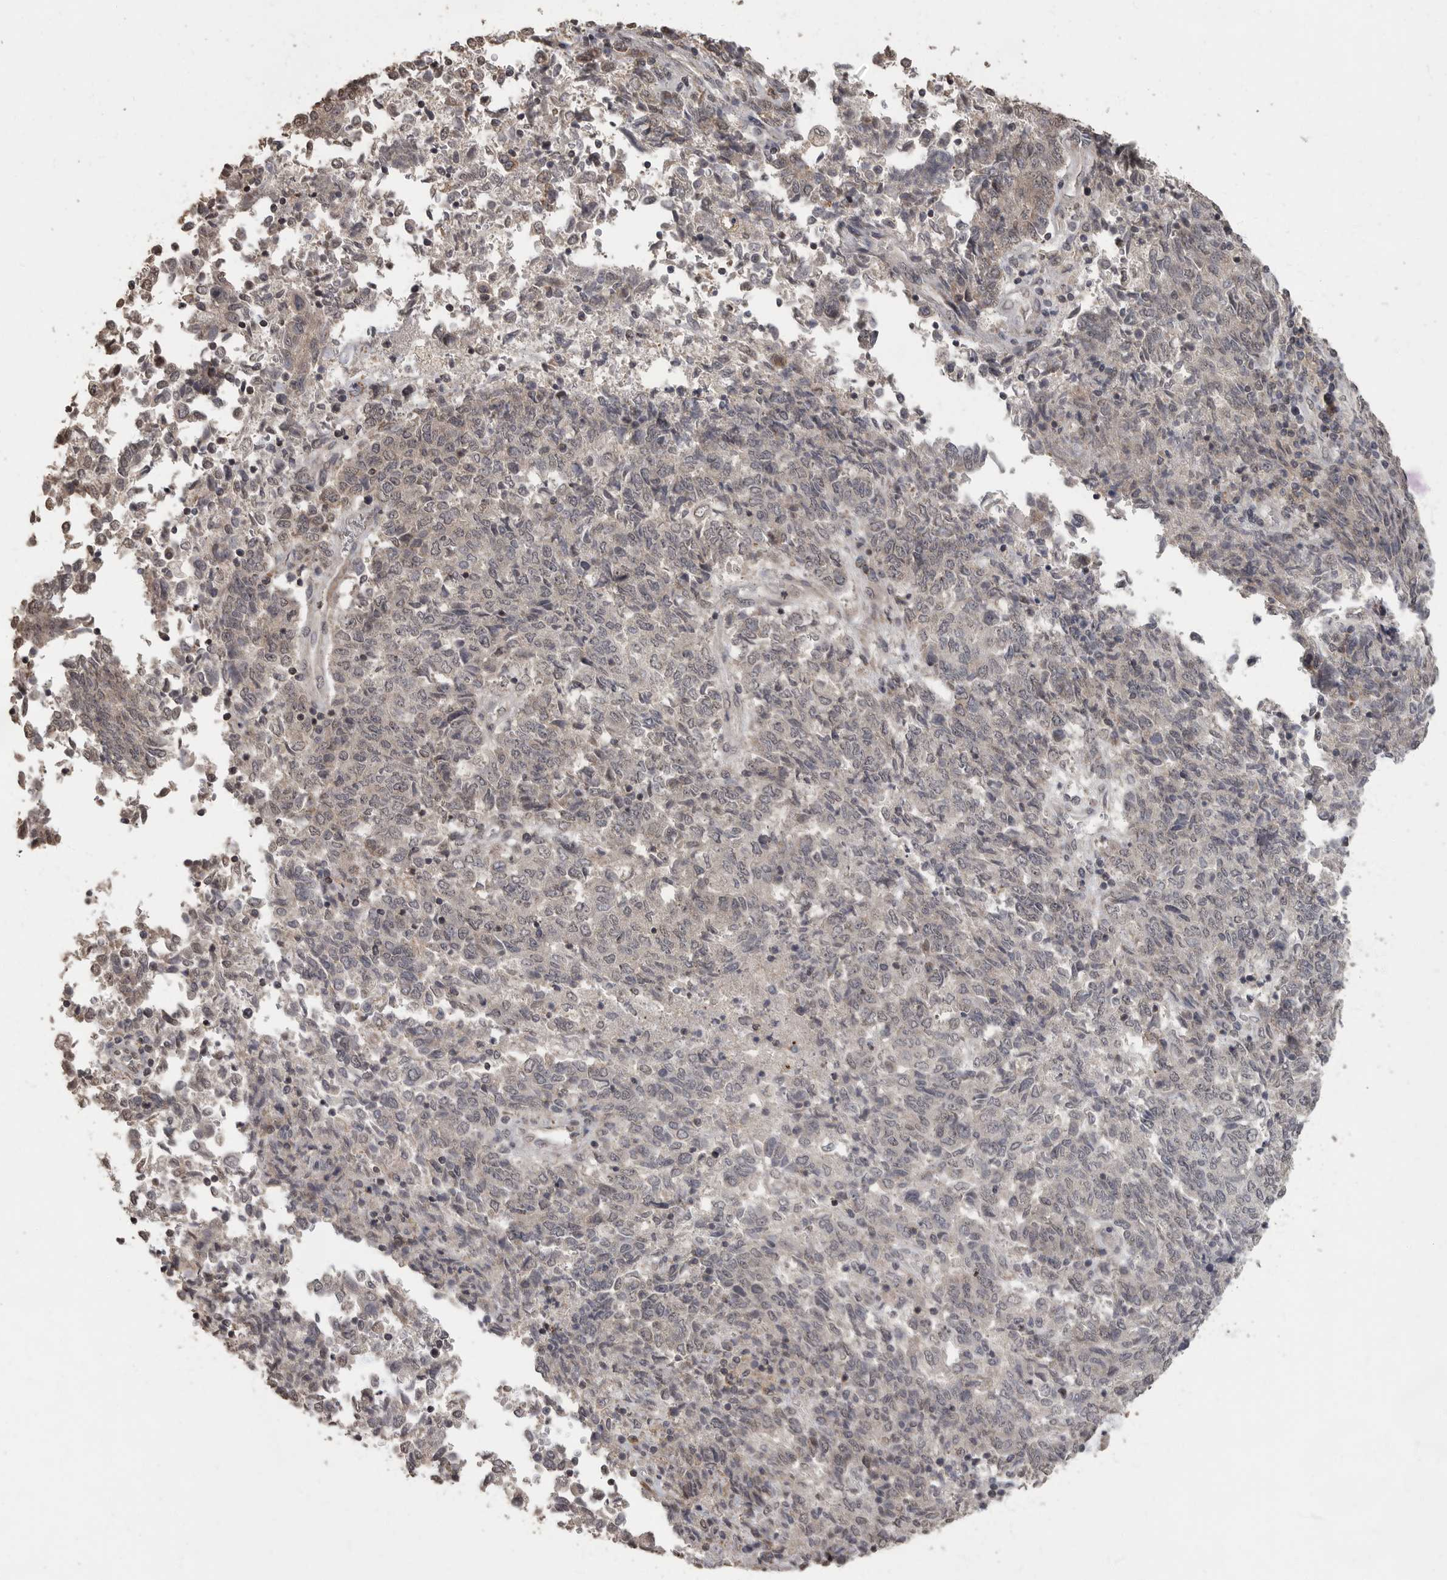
{"staining": {"intensity": "negative", "quantity": "none", "location": "none"}, "tissue": "endometrial cancer", "cell_type": "Tumor cells", "image_type": "cancer", "snomed": [{"axis": "morphology", "description": "Adenocarcinoma, NOS"}, {"axis": "topography", "description": "Endometrium"}], "caption": "DAB immunohistochemical staining of human endometrial cancer shows no significant positivity in tumor cells.", "gene": "MAFG", "patient": {"sex": "female", "age": 80}}